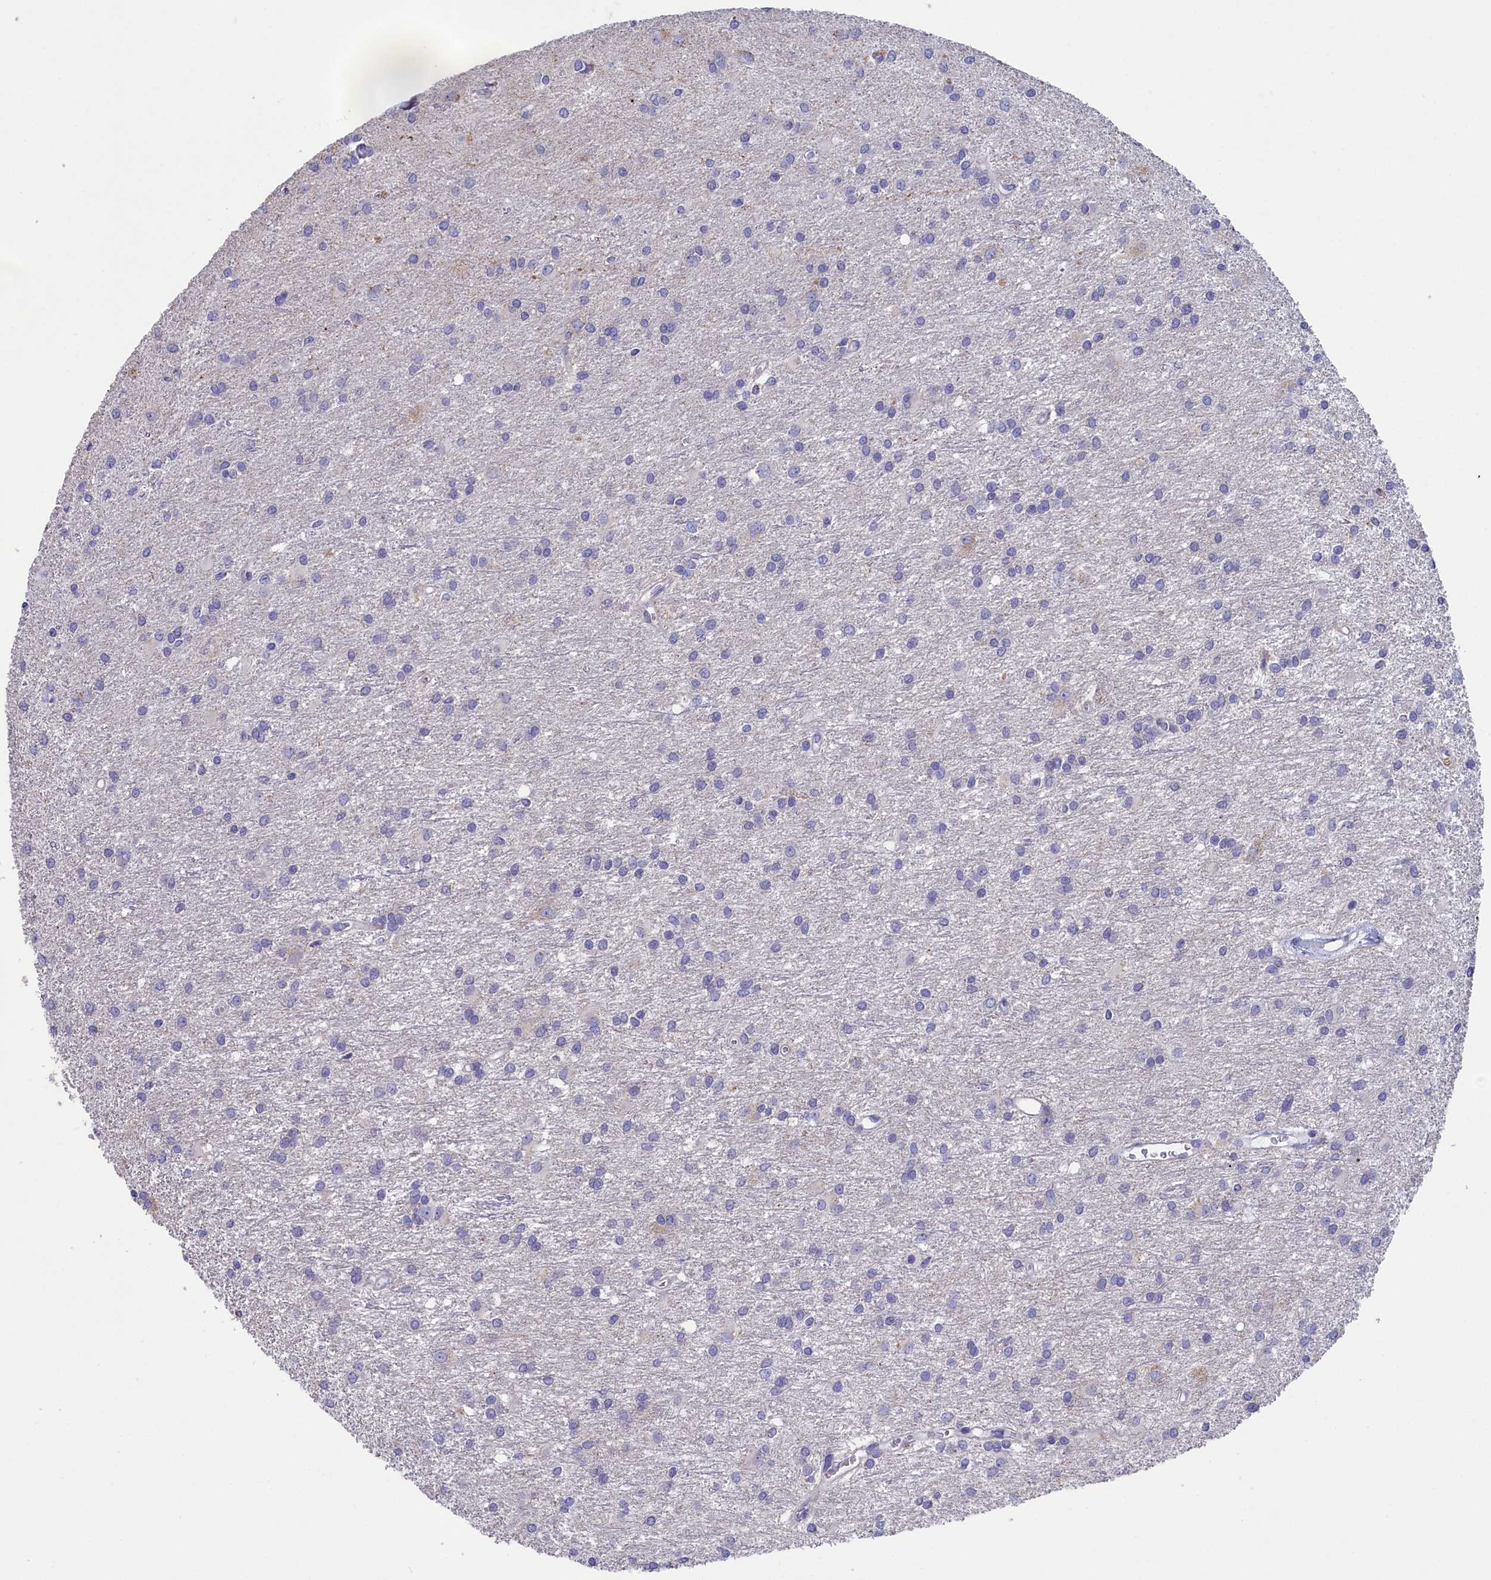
{"staining": {"intensity": "negative", "quantity": "none", "location": "none"}, "tissue": "glioma", "cell_type": "Tumor cells", "image_type": "cancer", "snomed": [{"axis": "morphology", "description": "Glioma, malignant, High grade"}, {"axis": "topography", "description": "Brain"}], "caption": "IHC histopathology image of malignant glioma (high-grade) stained for a protein (brown), which displays no positivity in tumor cells.", "gene": "PRDM12", "patient": {"sex": "female", "age": 50}}